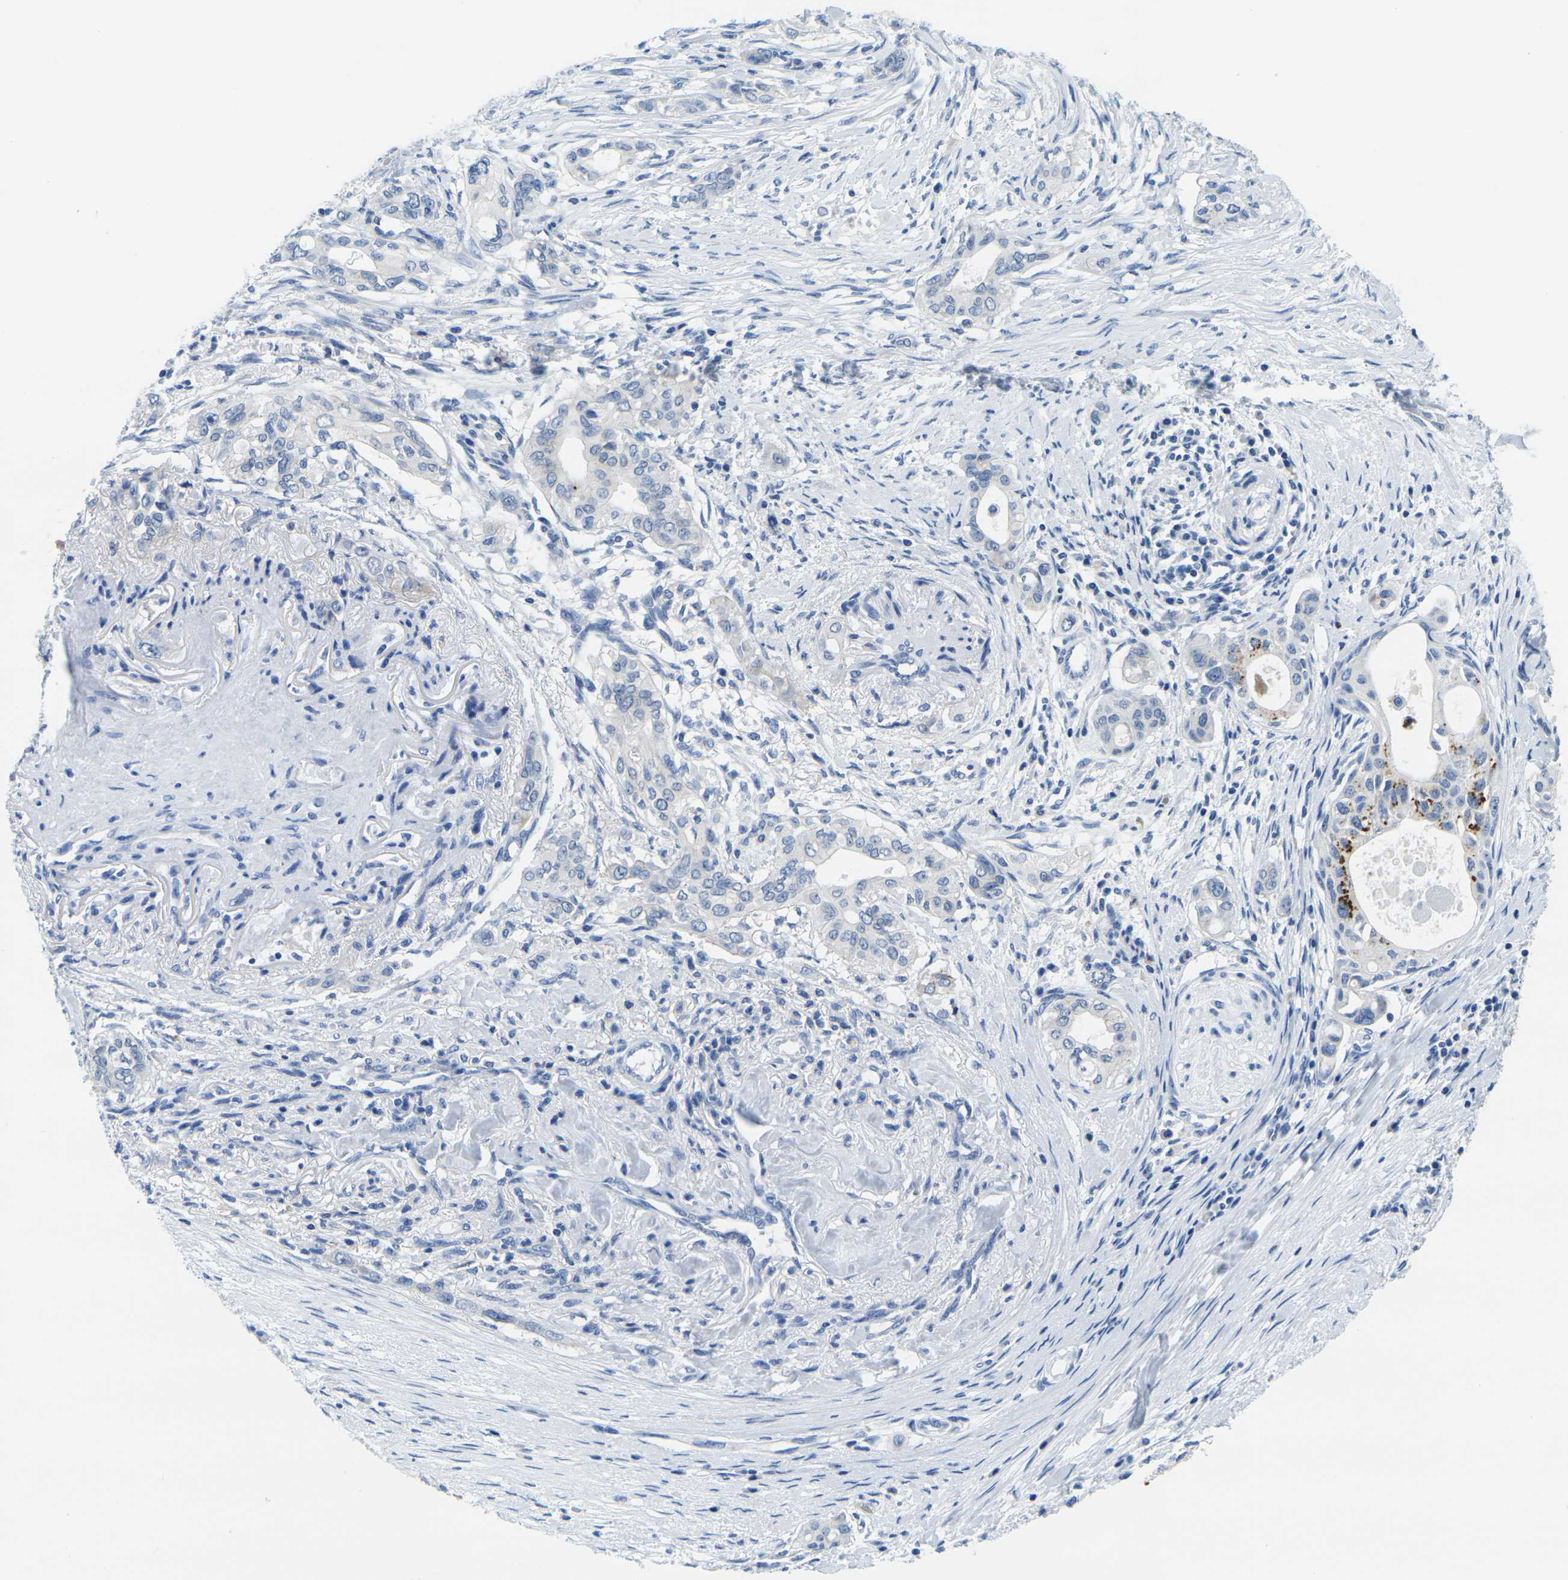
{"staining": {"intensity": "negative", "quantity": "none", "location": "none"}, "tissue": "pancreatic cancer", "cell_type": "Tumor cells", "image_type": "cancer", "snomed": [{"axis": "morphology", "description": "Adenocarcinoma, NOS"}, {"axis": "topography", "description": "Pancreas"}], "caption": "An immunohistochemistry (IHC) photomicrograph of adenocarcinoma (pancreatic) is shown. There is no staining in tumor cells of adenocarcinoma (pancreatic). (Brightfield microscopy of DAB (3,3'-diaminobenzidine) immunohistochemistry (IHC) at high magnification).", "gene": "FAM3D", "patient": {"sex": "female", "age": 60}}